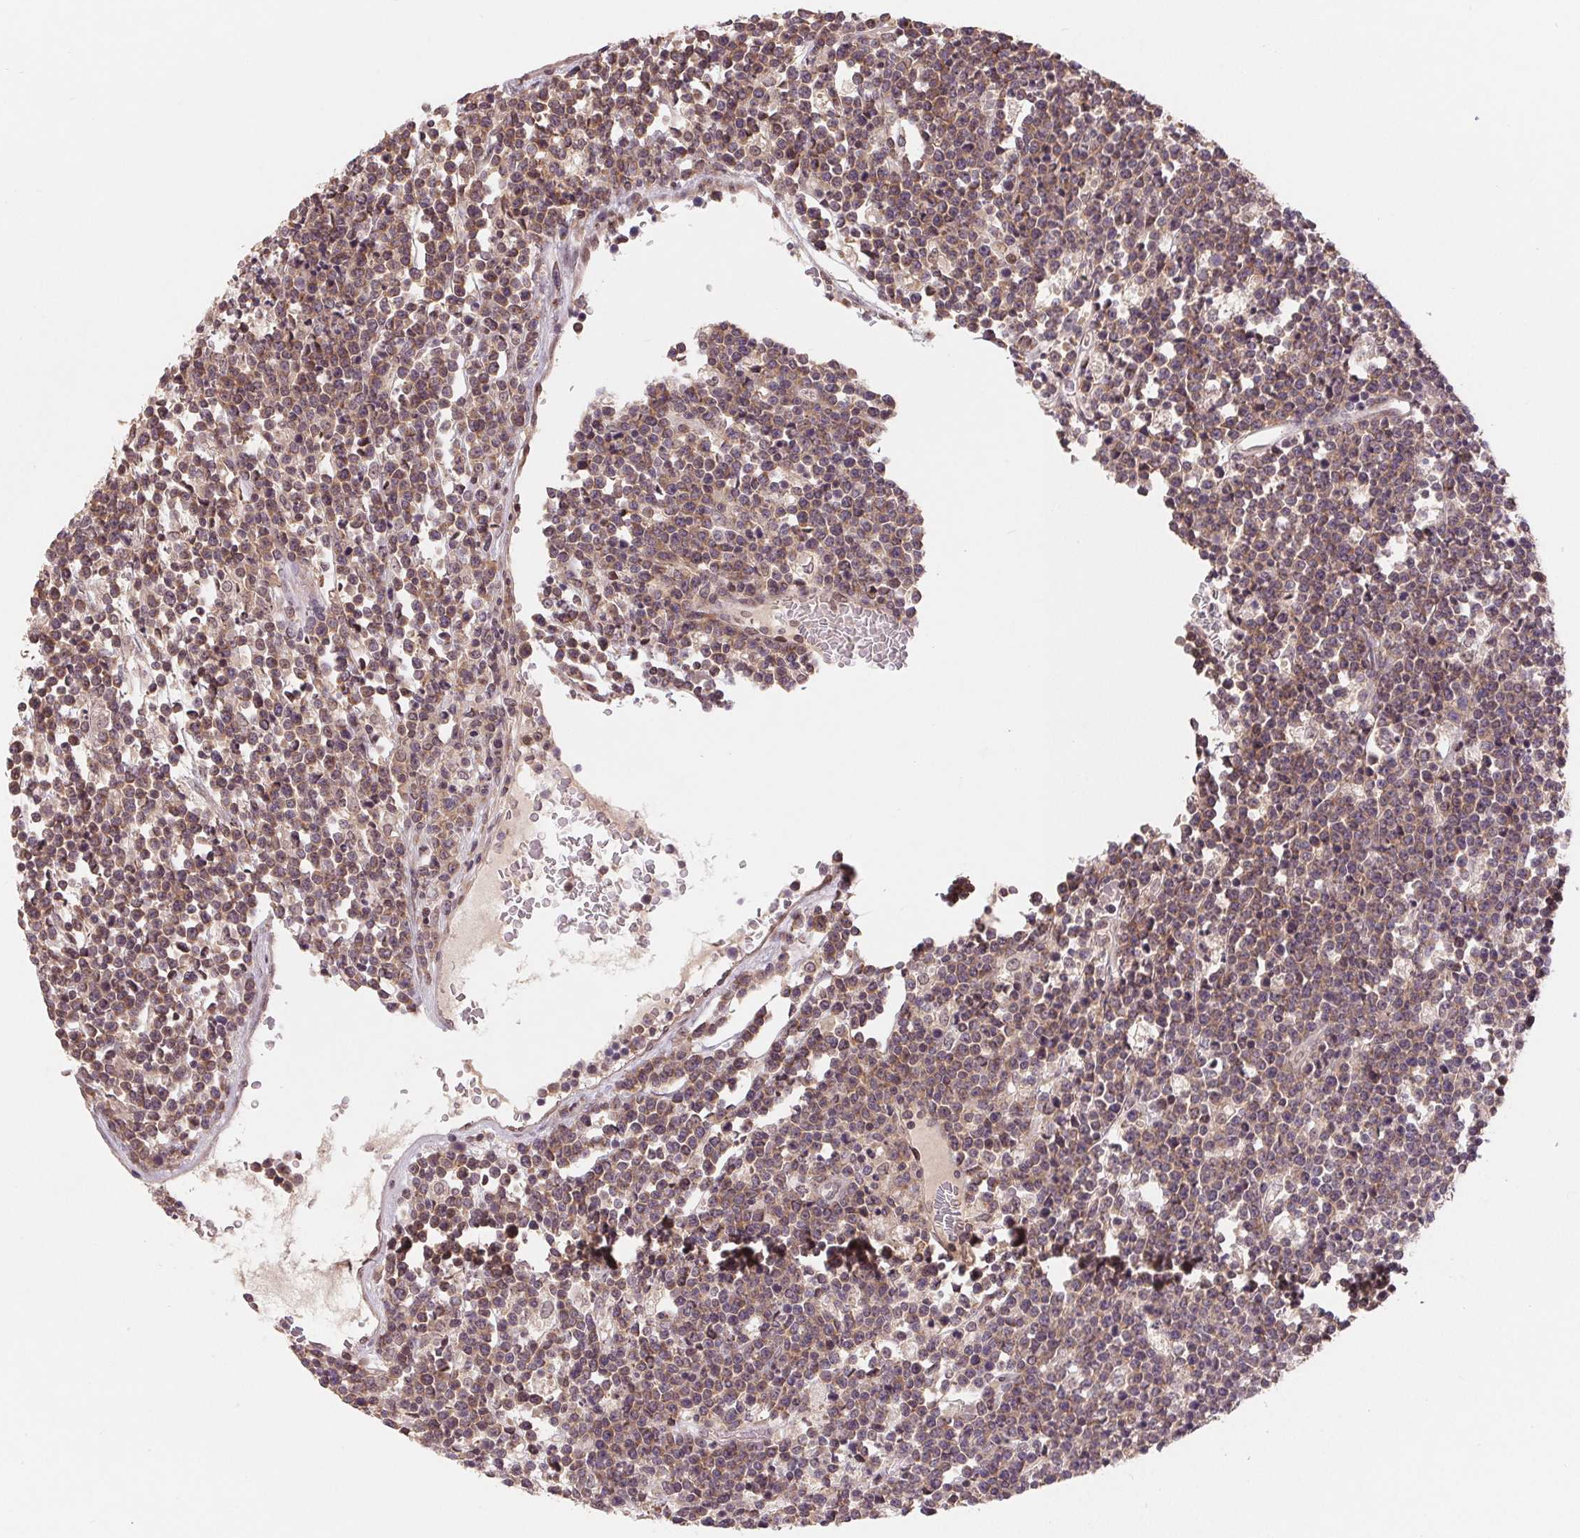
{"staining": {"intensity": "weak", "quantity": "25%-75%", "location": "nuclear"}, "tissue": "lymphoma", "cell_type": "Tumor cells", "image_type": "cancer", "snomed": [{"axis": "morphology", "description": "Malignant lymphoma, non-Hodgkin's type, High grade"}, {"axis": "topography", "description": "Ovary"}], "caption": "Lymphoma was stained to show a protein in brown. There is low levels of weak nuclear staining in approximately 25%-75% of tumor cells. The protein of interest is shown in brown color, while the nuclei are stained blue.", "gene": "HMGN3", "patient": {"sex": "female", "age": 56}}